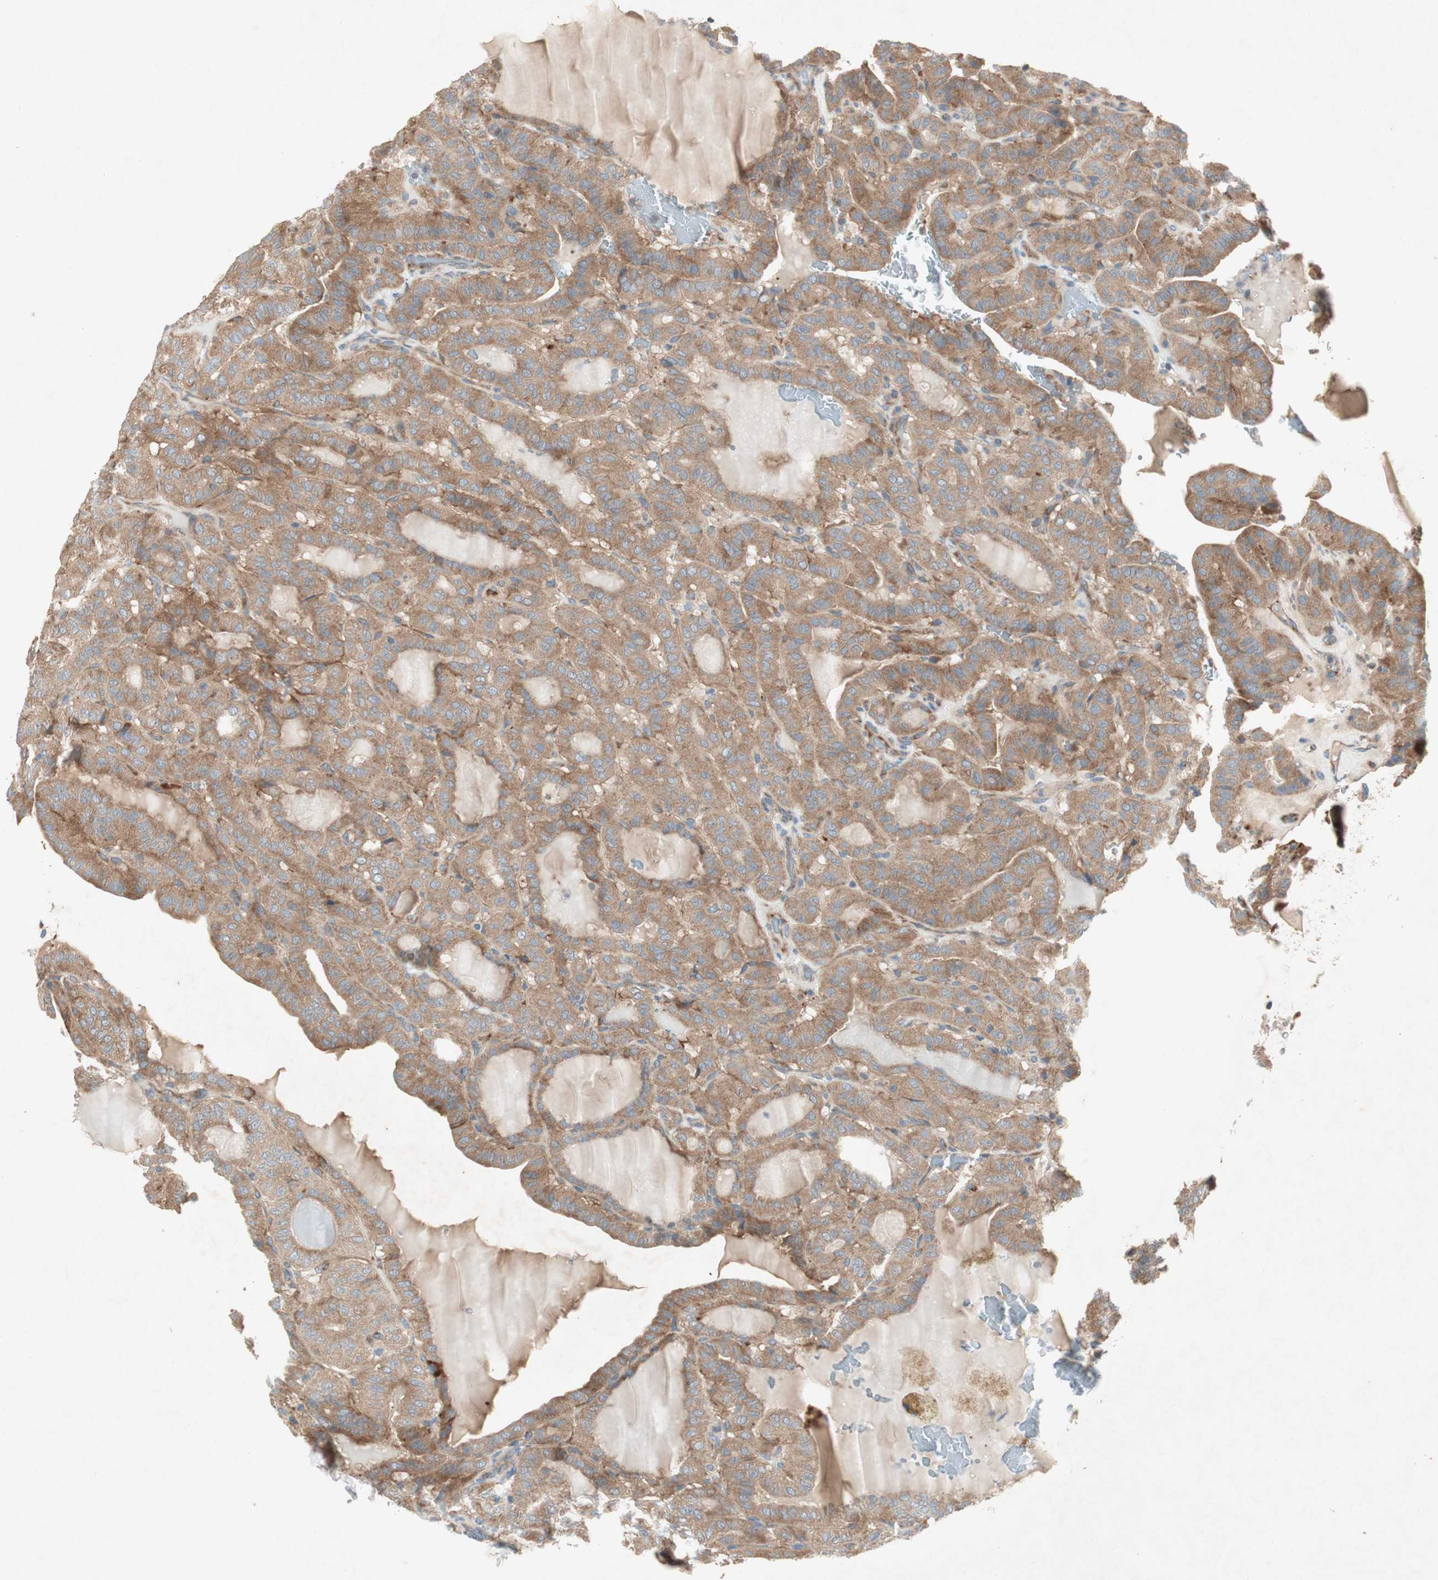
{"staining": {"intensity": "moderate", "quantity": ">75%", "location": "cytoplasmic/membranous"}, "tissue": "thyroid cancer", "cell_type": "Tumor cells", "image_type": "cancer", "snomed": [{"axis": "morphology", "description": "Papillary adenocarcinoma, NOS"}, {"axis": "topography", "description": "Thyroid gland"}], "caption": "Immunohistochemical staining of human thyroid papillary adenocarcinoma exhibits moderate cytoplasmic/membranous protein positivity in approximately >75% of tumor cells.", "gene": "RPL23", "patient": {"sex": "male", "age": 77}}